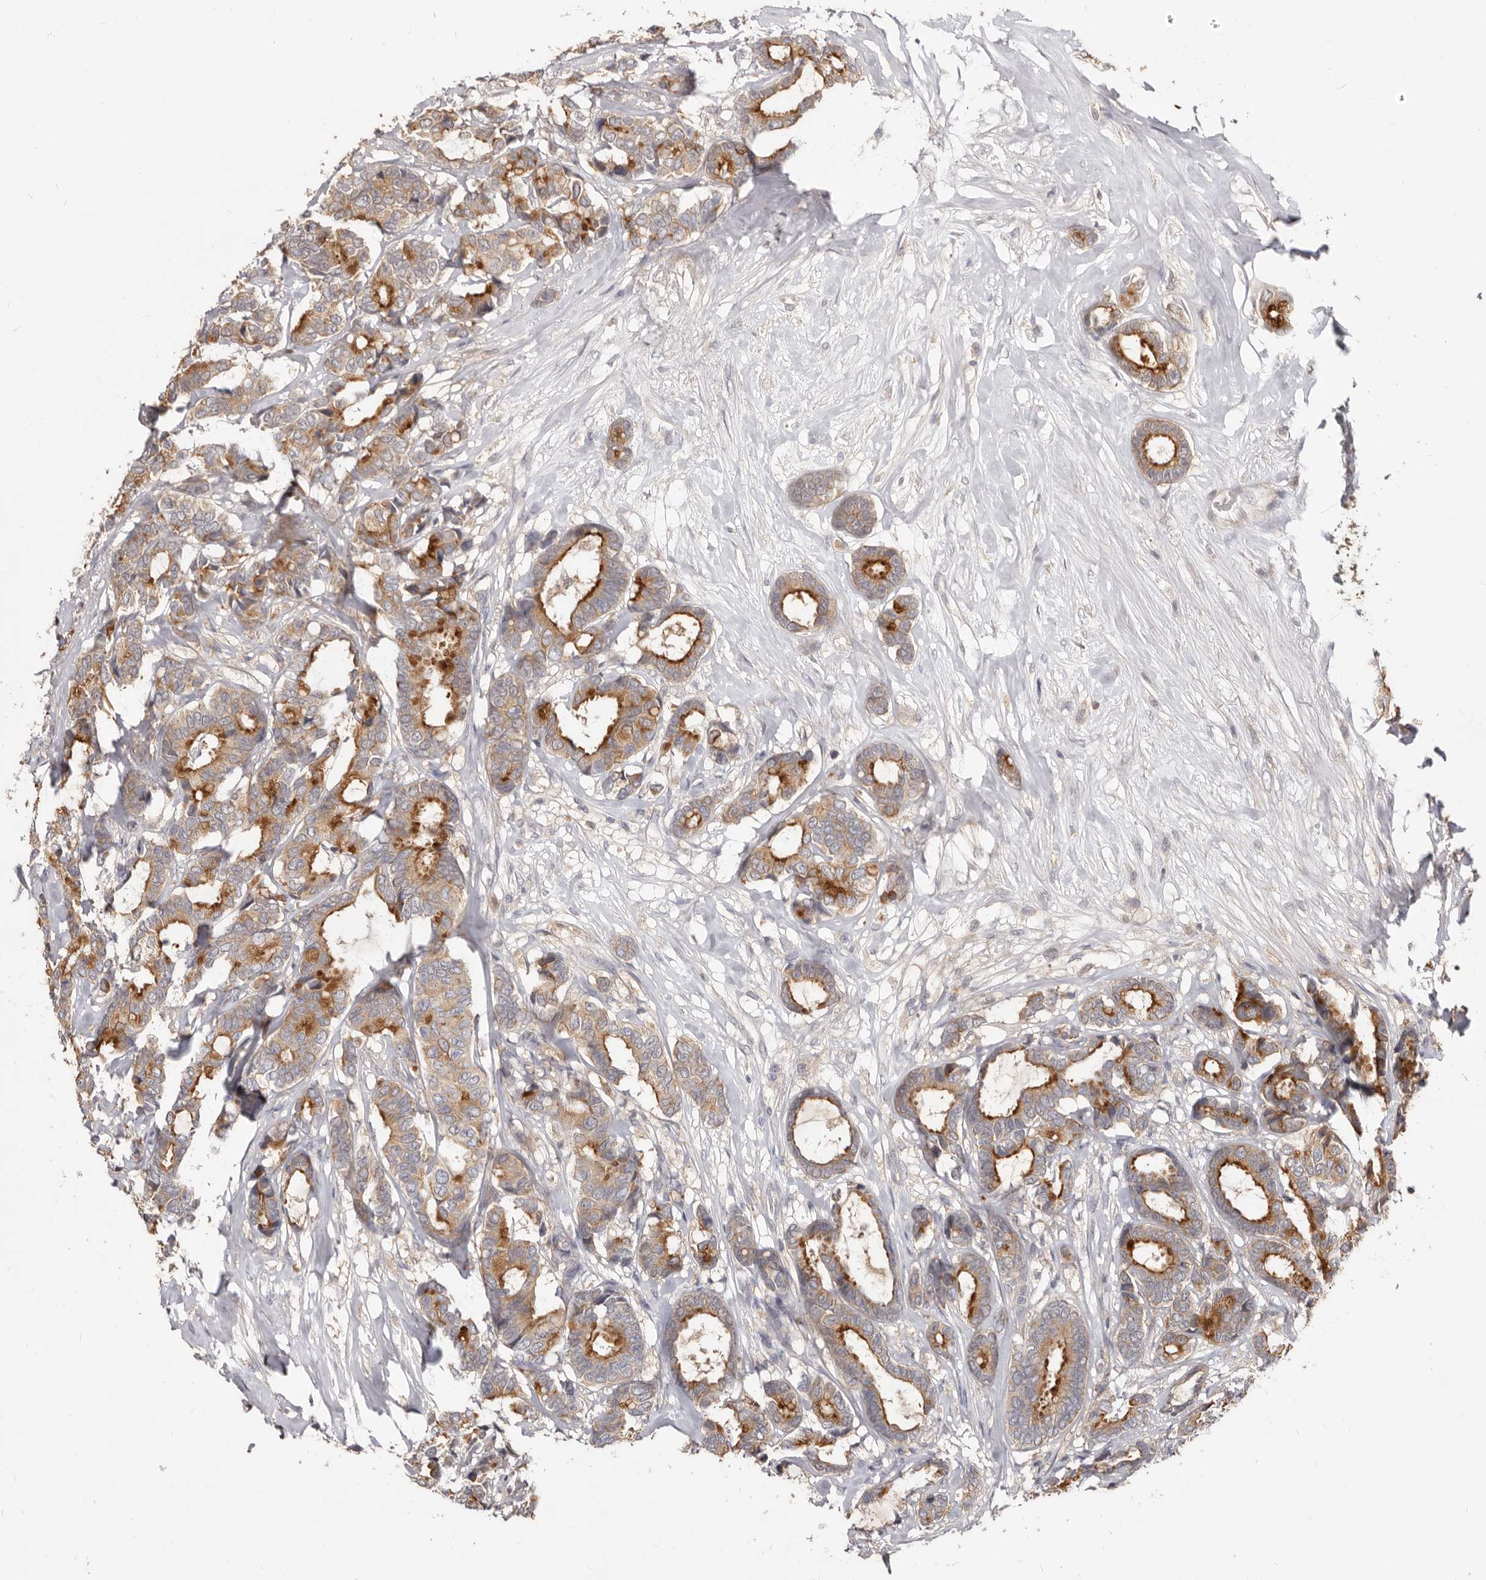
{"staining": {"intensity": "moderate", "quantity": ">75%", "location": "cytoplasmic/membranous"}, "tissue": "breast cancer", "cell_type": "Tumor cells", "image_type": "cancer", "snomed": [{"axis": "morphology", "description": "Duct carcinoma"}, {"axis": "topography", "description": "Breast"}], "caption": "Immunohistochemical staining of breast intraductal carcinoma reveals moderate cytoplasmic/membranous protein staining in about >75% of tumor cells.", "gene": "TC2N", "patient": {"sex": "female", "age": 87}}